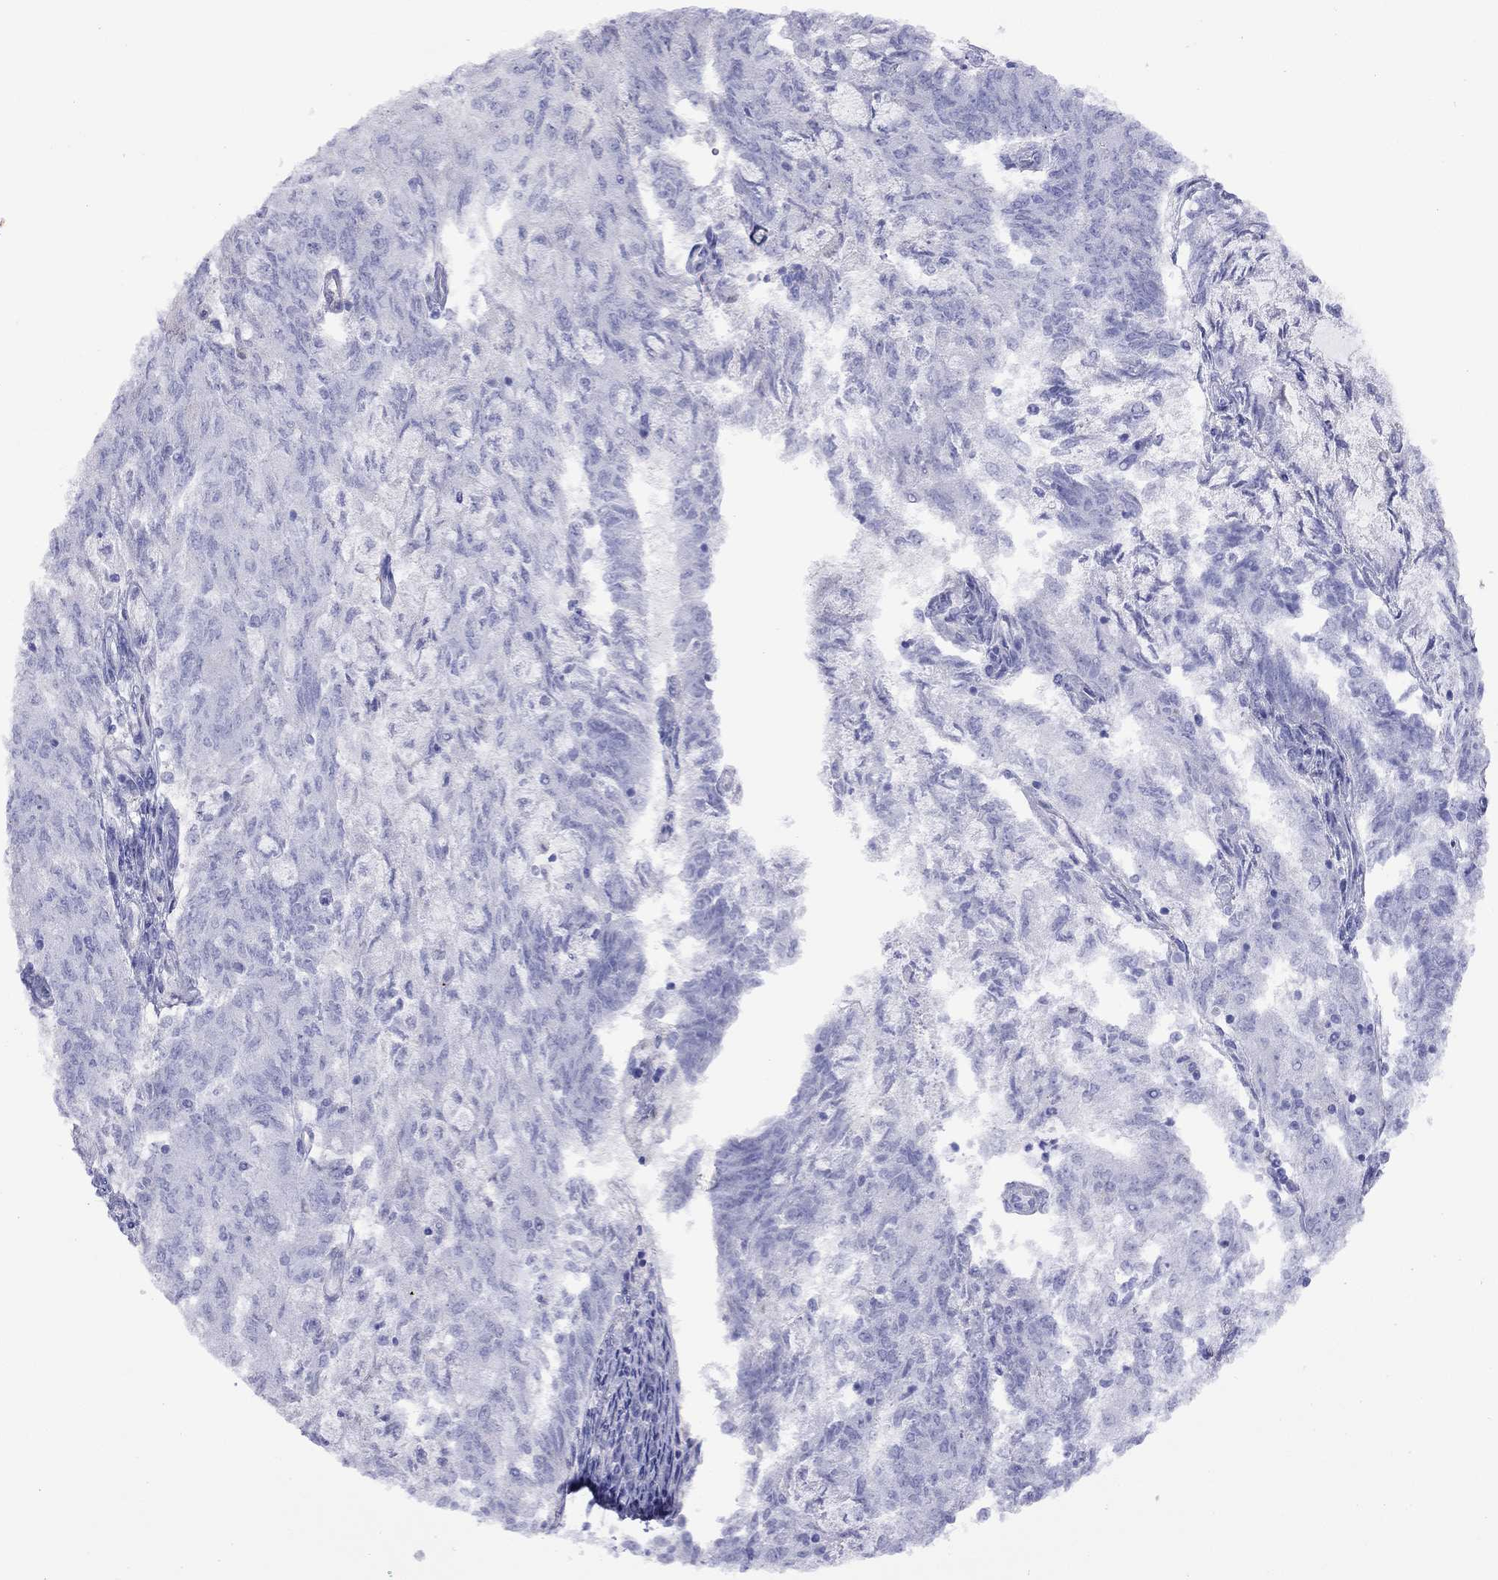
{"staining": {"intensity": "negative", "quantity": "none", "location": "none"}, "tissue": "endometrial cancer", "cell_type": "Tumor cells", "image_type": "cancer", "snomed": [{"axis": "morphology", "description": "Adenocarcinoma, NOS"}, {"axis": "topography", "description": "Endometrium"}], "caption": "This is an immunohistochemistry histopathology image of human endometrial cancer (adenocarcinoma). There is no staining in tumor cells.", "gene": "SLC30A8", "patient": {"sex": "female", "age": 82}}